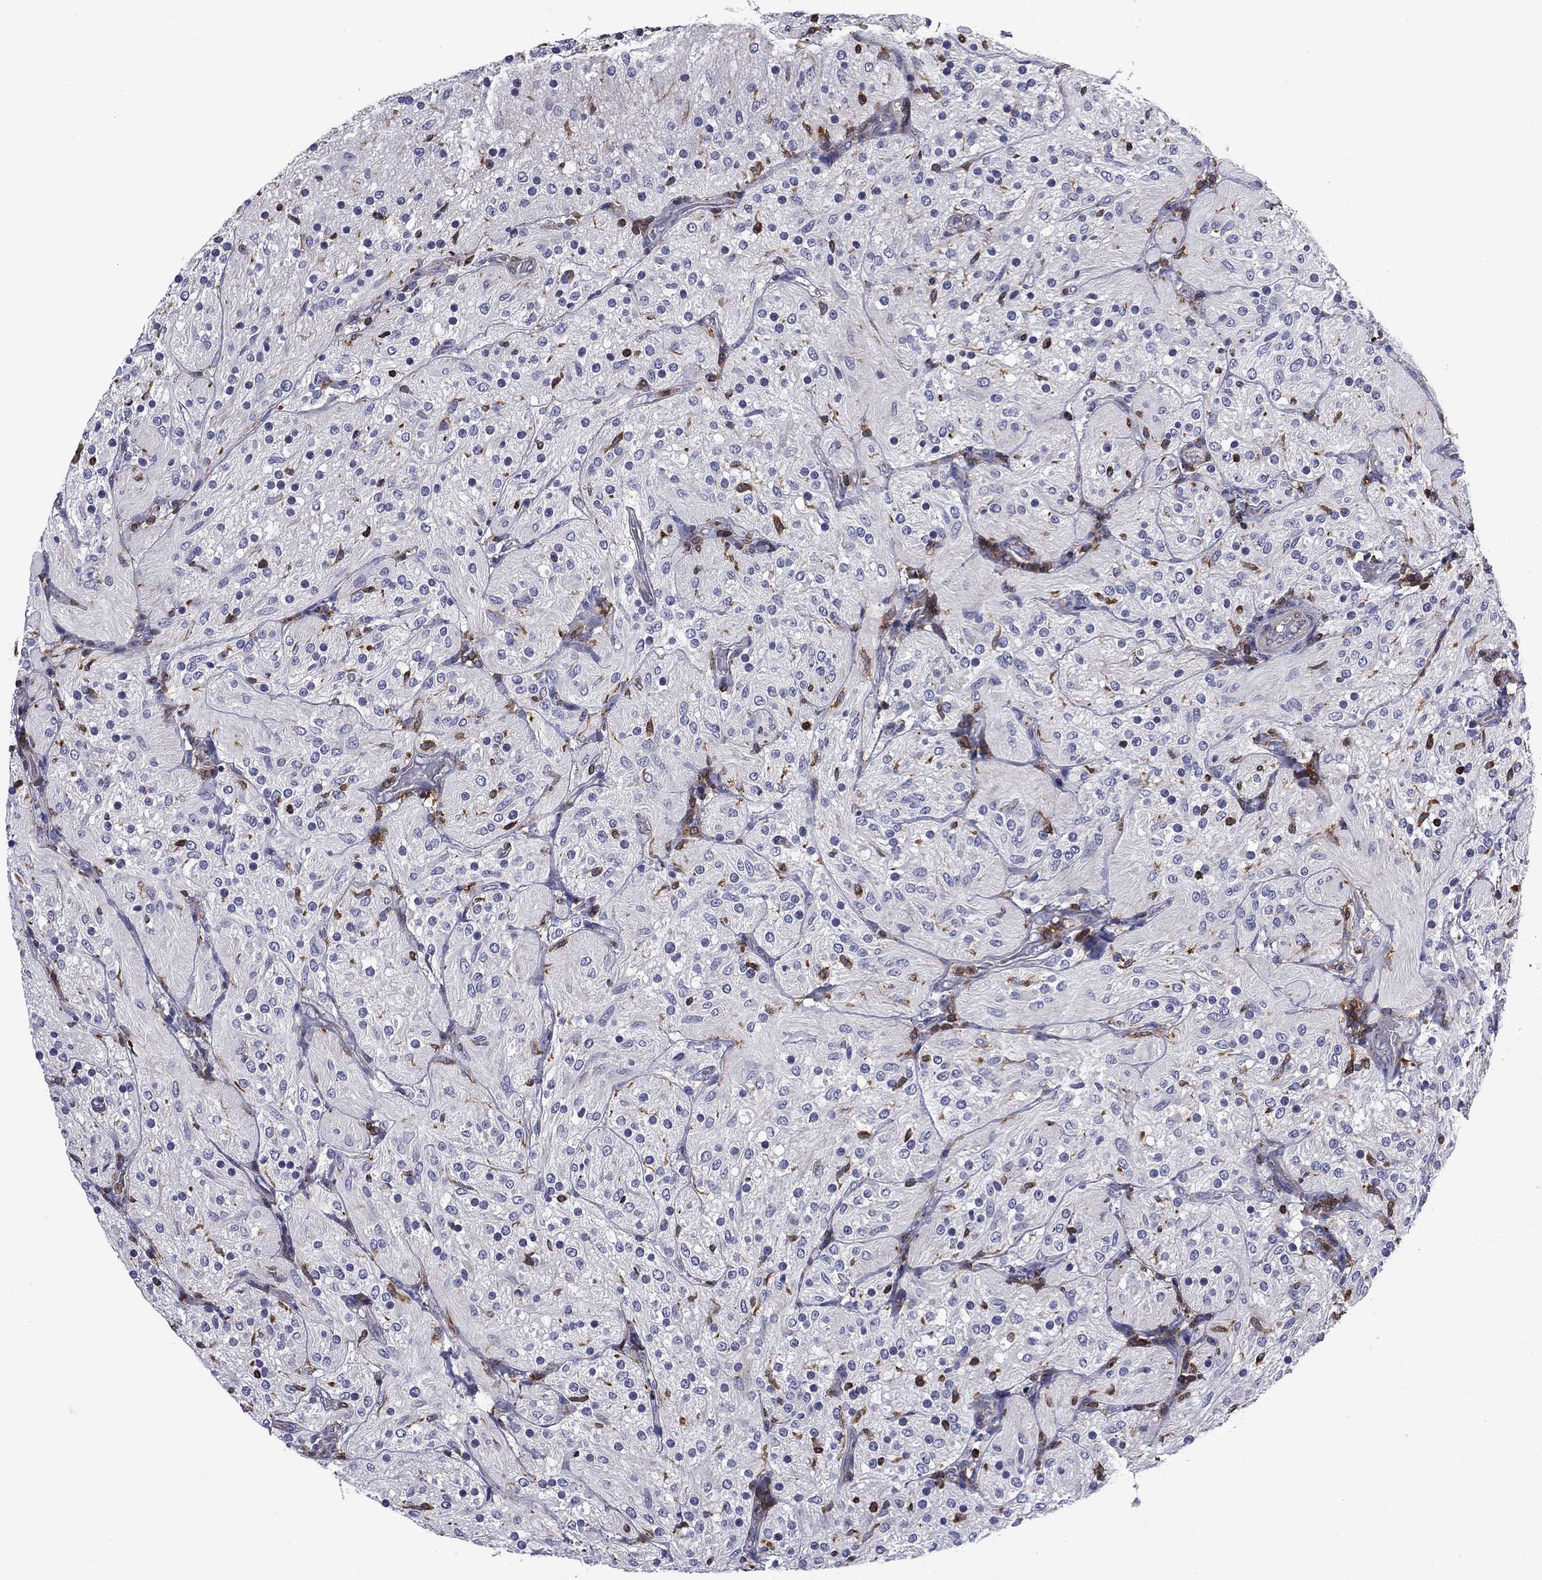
{"staining": {"intensity": "negative", "quantity": "none", "location": "none"}, "tissue": "glioma", "cell_type": "Tumor cells", "image_type": "cancer", "snomed": [{"axis": "morphology", "description": "Glioma, malignant, Low grade"}, {"axis": "topography", "description": "Brain"}], "caption": "A photomicrograph of human malignant glioma (low-grade) is negative for staining in tumor cells.", "gene": "ARHGAP45", "patient": {"sex": "male", "age": 3}}